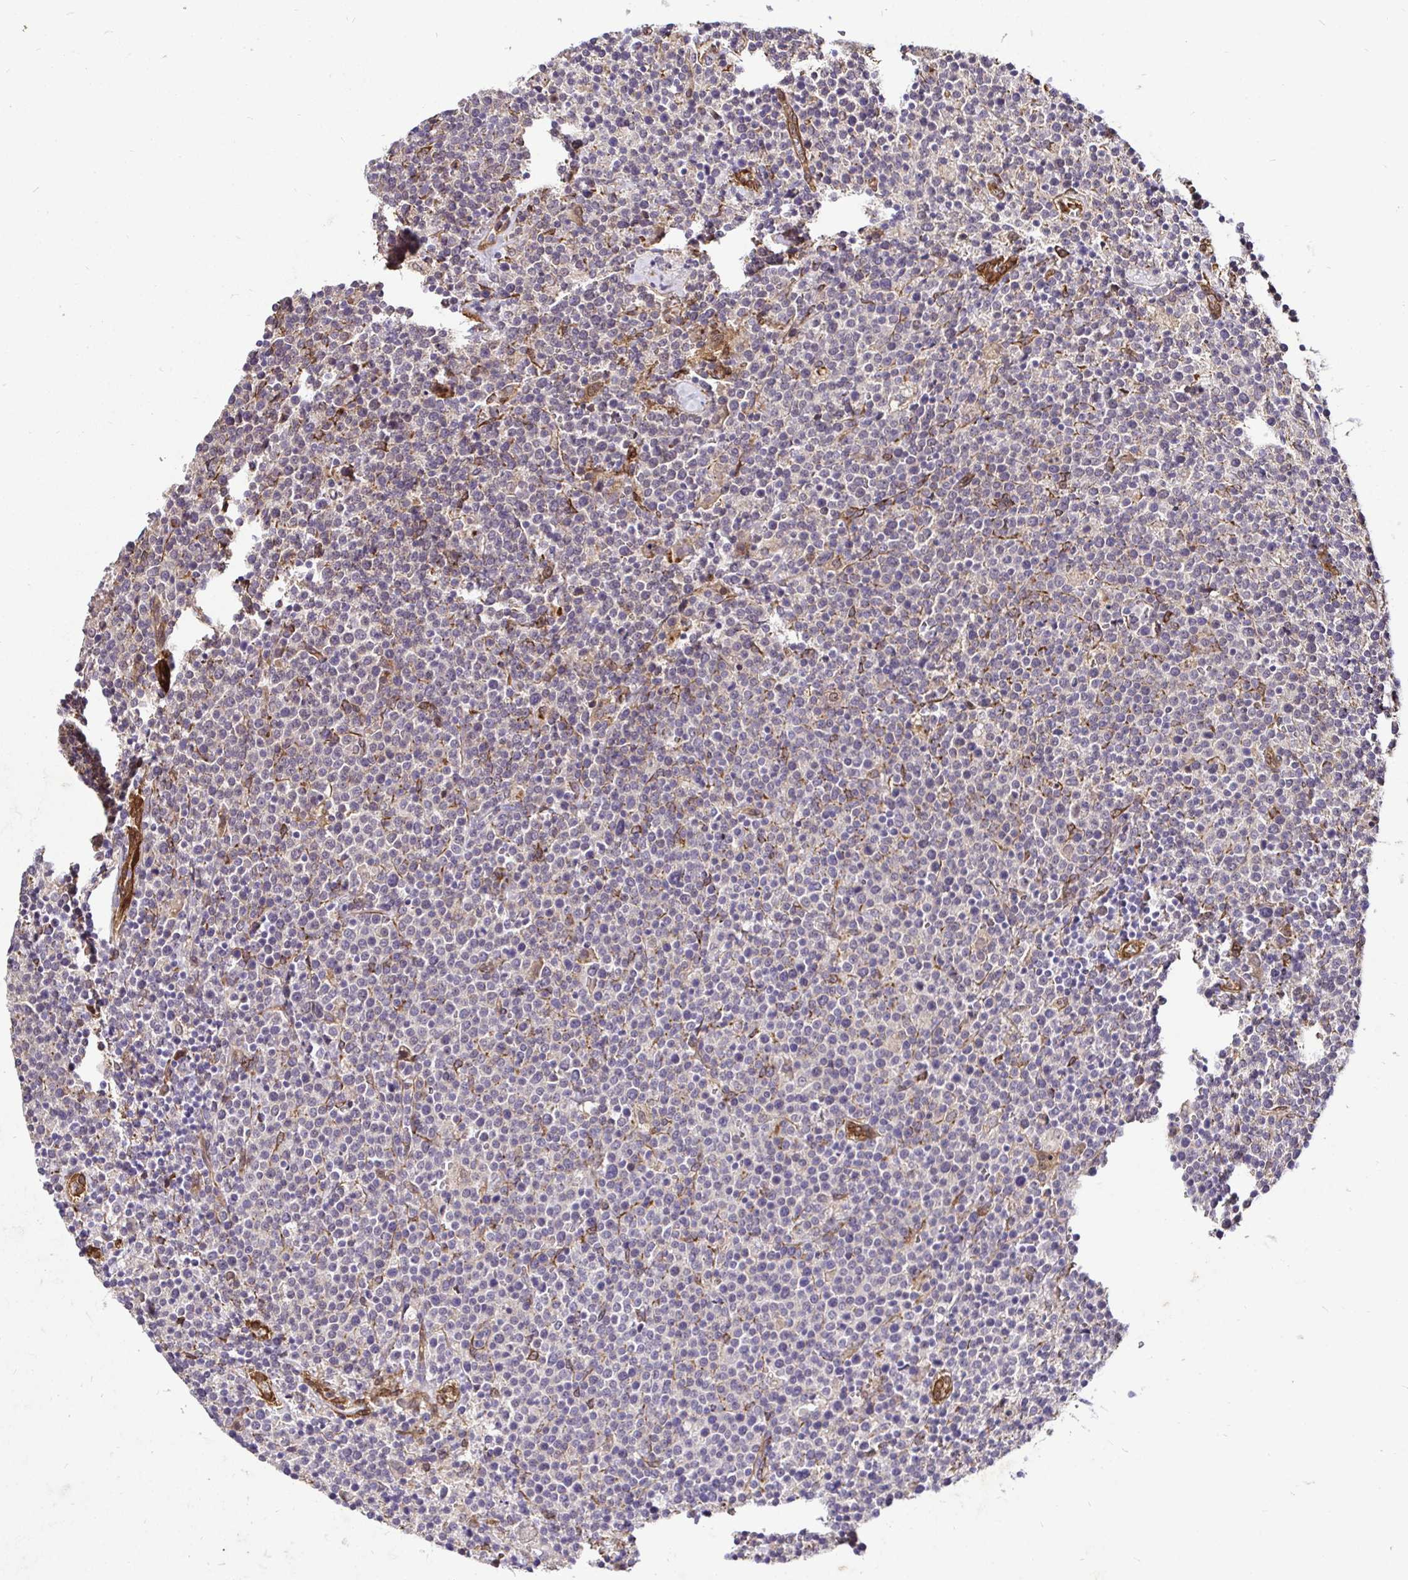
{"staining": {"intensity": "negative", "quantity": "none", "location": "none"}, "tissue": "lymphoma", "cell_type": "Tumor cells", "image_type": "cancer", "snomed": [{"axis": "morphology", "description": "Malignant lymphoma, non-Hodgkin's type, High grade"}, {"axis": "topography", "description": "Lymph node"}], "caption": "High power microscopy histopathology image of an IHC micrograph of malignant lymphoma, non-Hodgkin's type (high-grade), revealing no significant positivity in tumor cells. (Brightfield microscopy of DAB (3,3'-diaminobenzidine) immunohistochemistry at high magnification).", "gene": "CCDC122", "patient": {"sex": "male", "age": 61}}